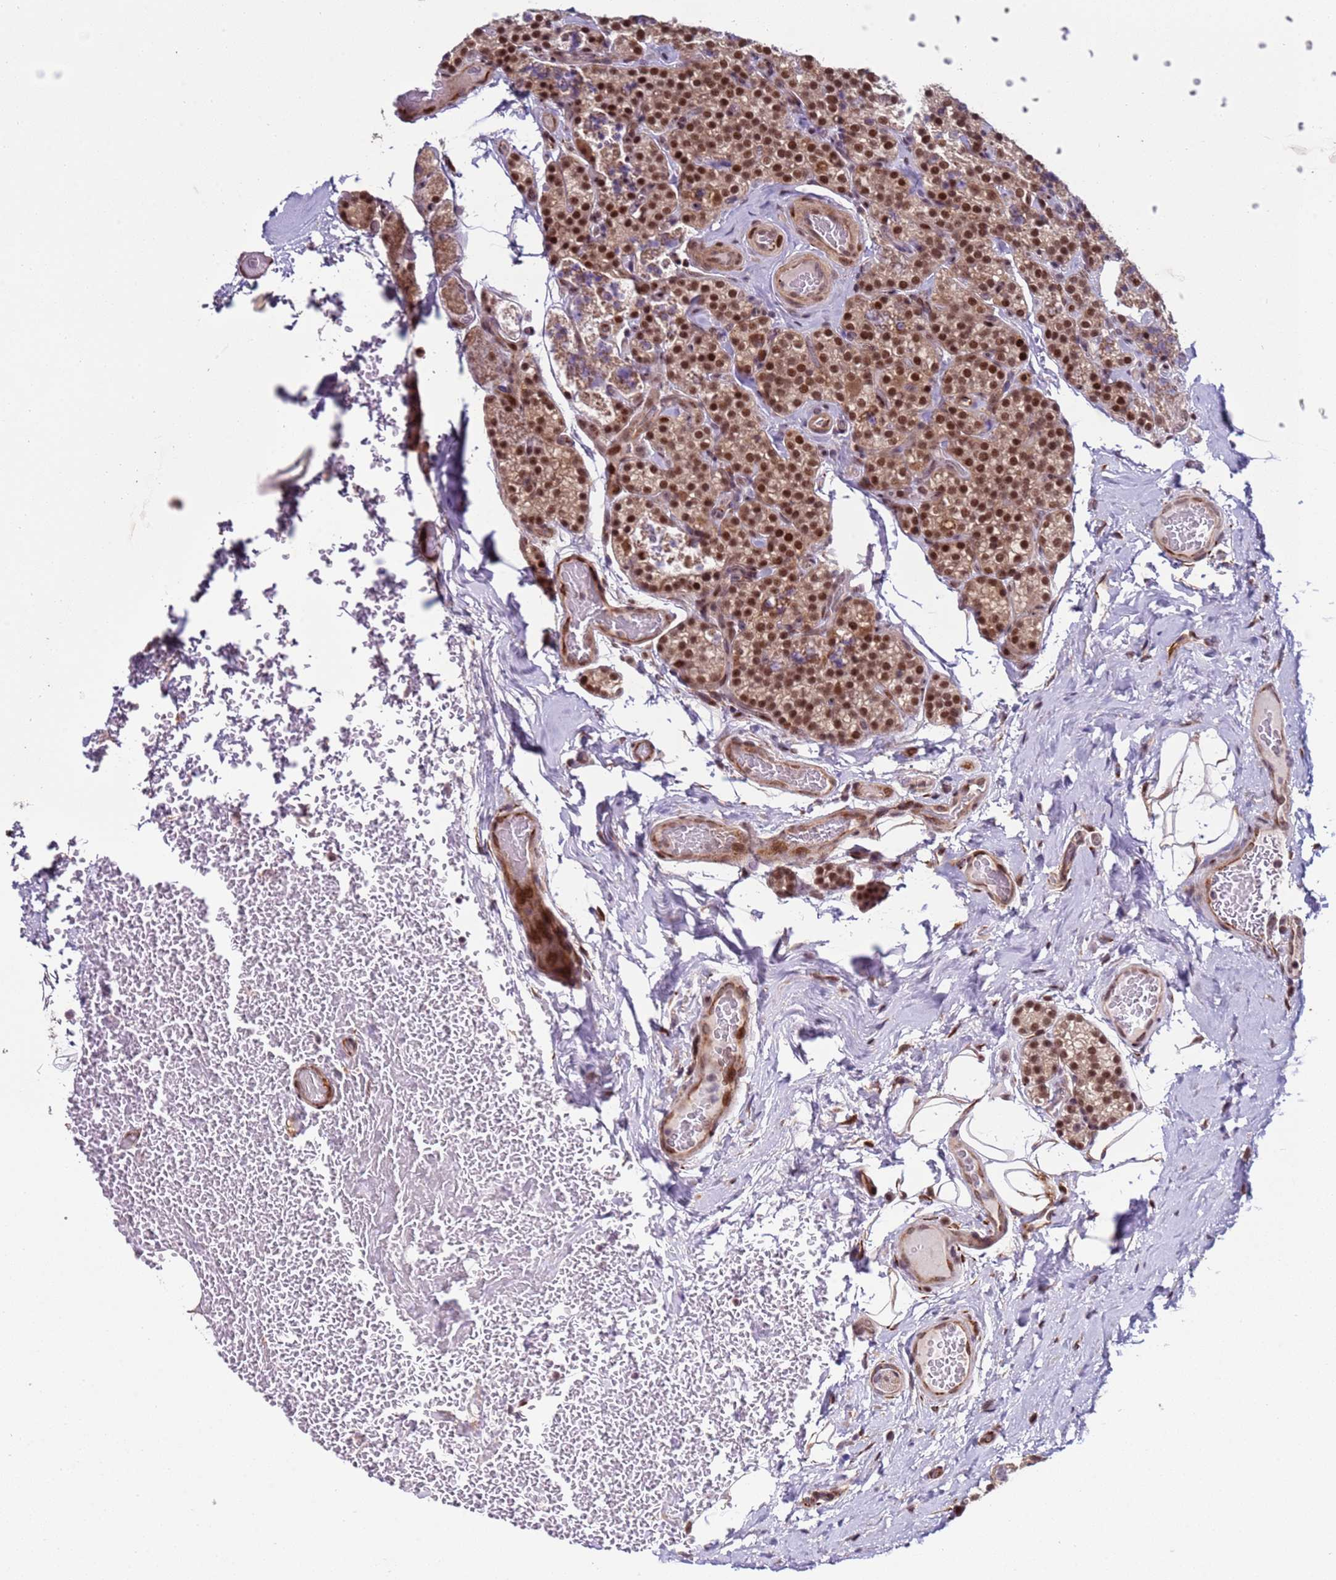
{"staining": {"intensity": "moderate", "quantity": ">75%", "location": "cytoplasmic/membranous,nuclear"}, "tissue": "parathyroid gland", "cell_type": "Glandular cells", "image_type": "normal", "snomed": [{"axis": "morphology", "description": "Normal tissue, NOS"}, {"axis": "topography", "description": "Parathyroid gland"}], "caption": "This is a photomicrograph of immunohistochemistry staining of normal parathyroid gland, which shows moderate positivity in the cytoplasmic/membranous,nuclear of glandular cells.", "gene": "SHC3", "patient": {"sex": "female", "age": 45}}